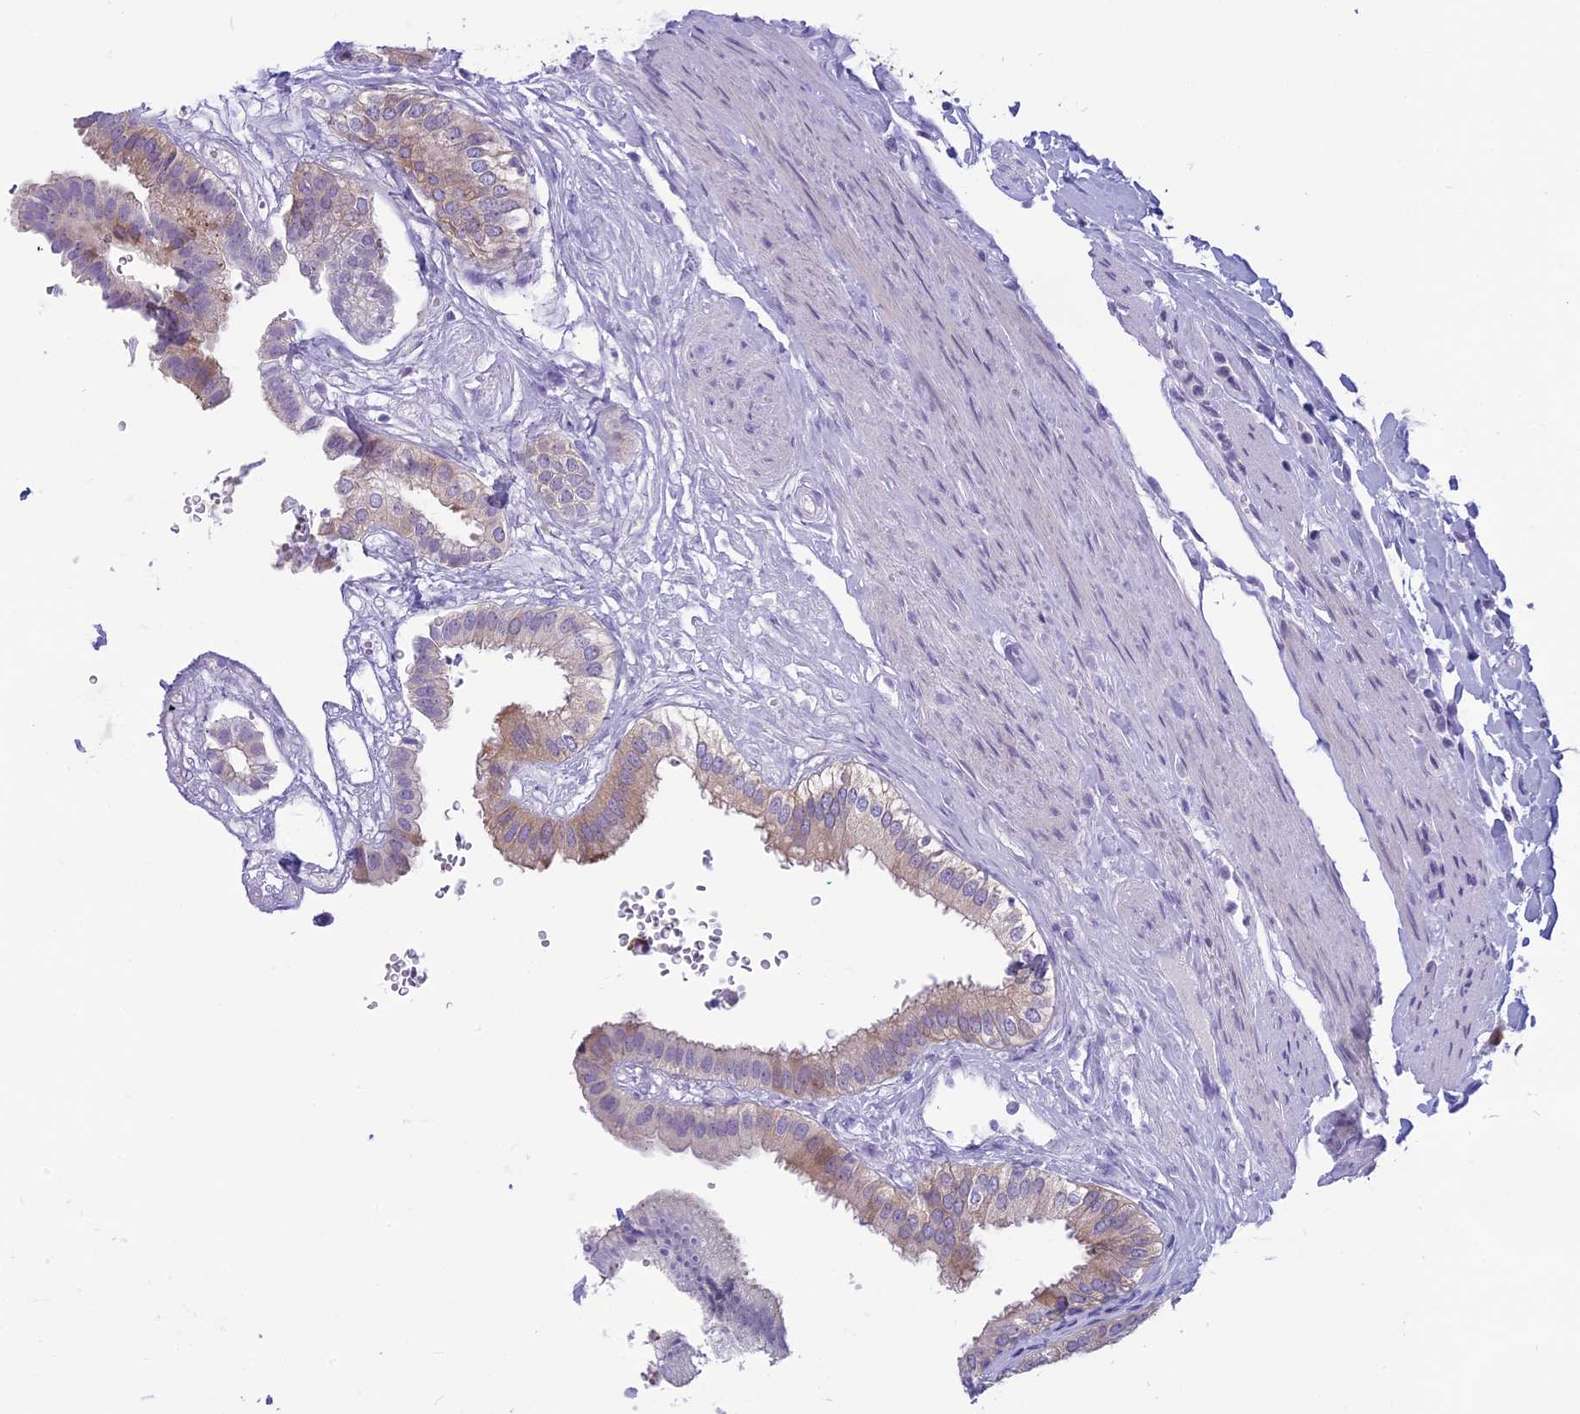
{"staining": {"intensity": "moderate", "quantity": "25%-75%", "location": "cytoplasmic/membranous"}, "tissue": "gallbladder", "cell_type": "Glandular cells", "image_type": "normal", "snomed": [{"axis": "morphology", "description": "Normal tissue, NOS"}, {"axis": "topography", "description": "Gallbladder"}], "caption": "Moderate cytoplasmic/membranous protein positivity is appreciated in about 25%-75% of glandular cells in gallbladder. The staining was performed using DAB (3,3'-diaminobenzidine), with brown indicating positive protein expression. Nuclei are stained blue with hematoxylin.", "gene": "ARHGEF37", "patient": {"sex": "female", "age": 61}}